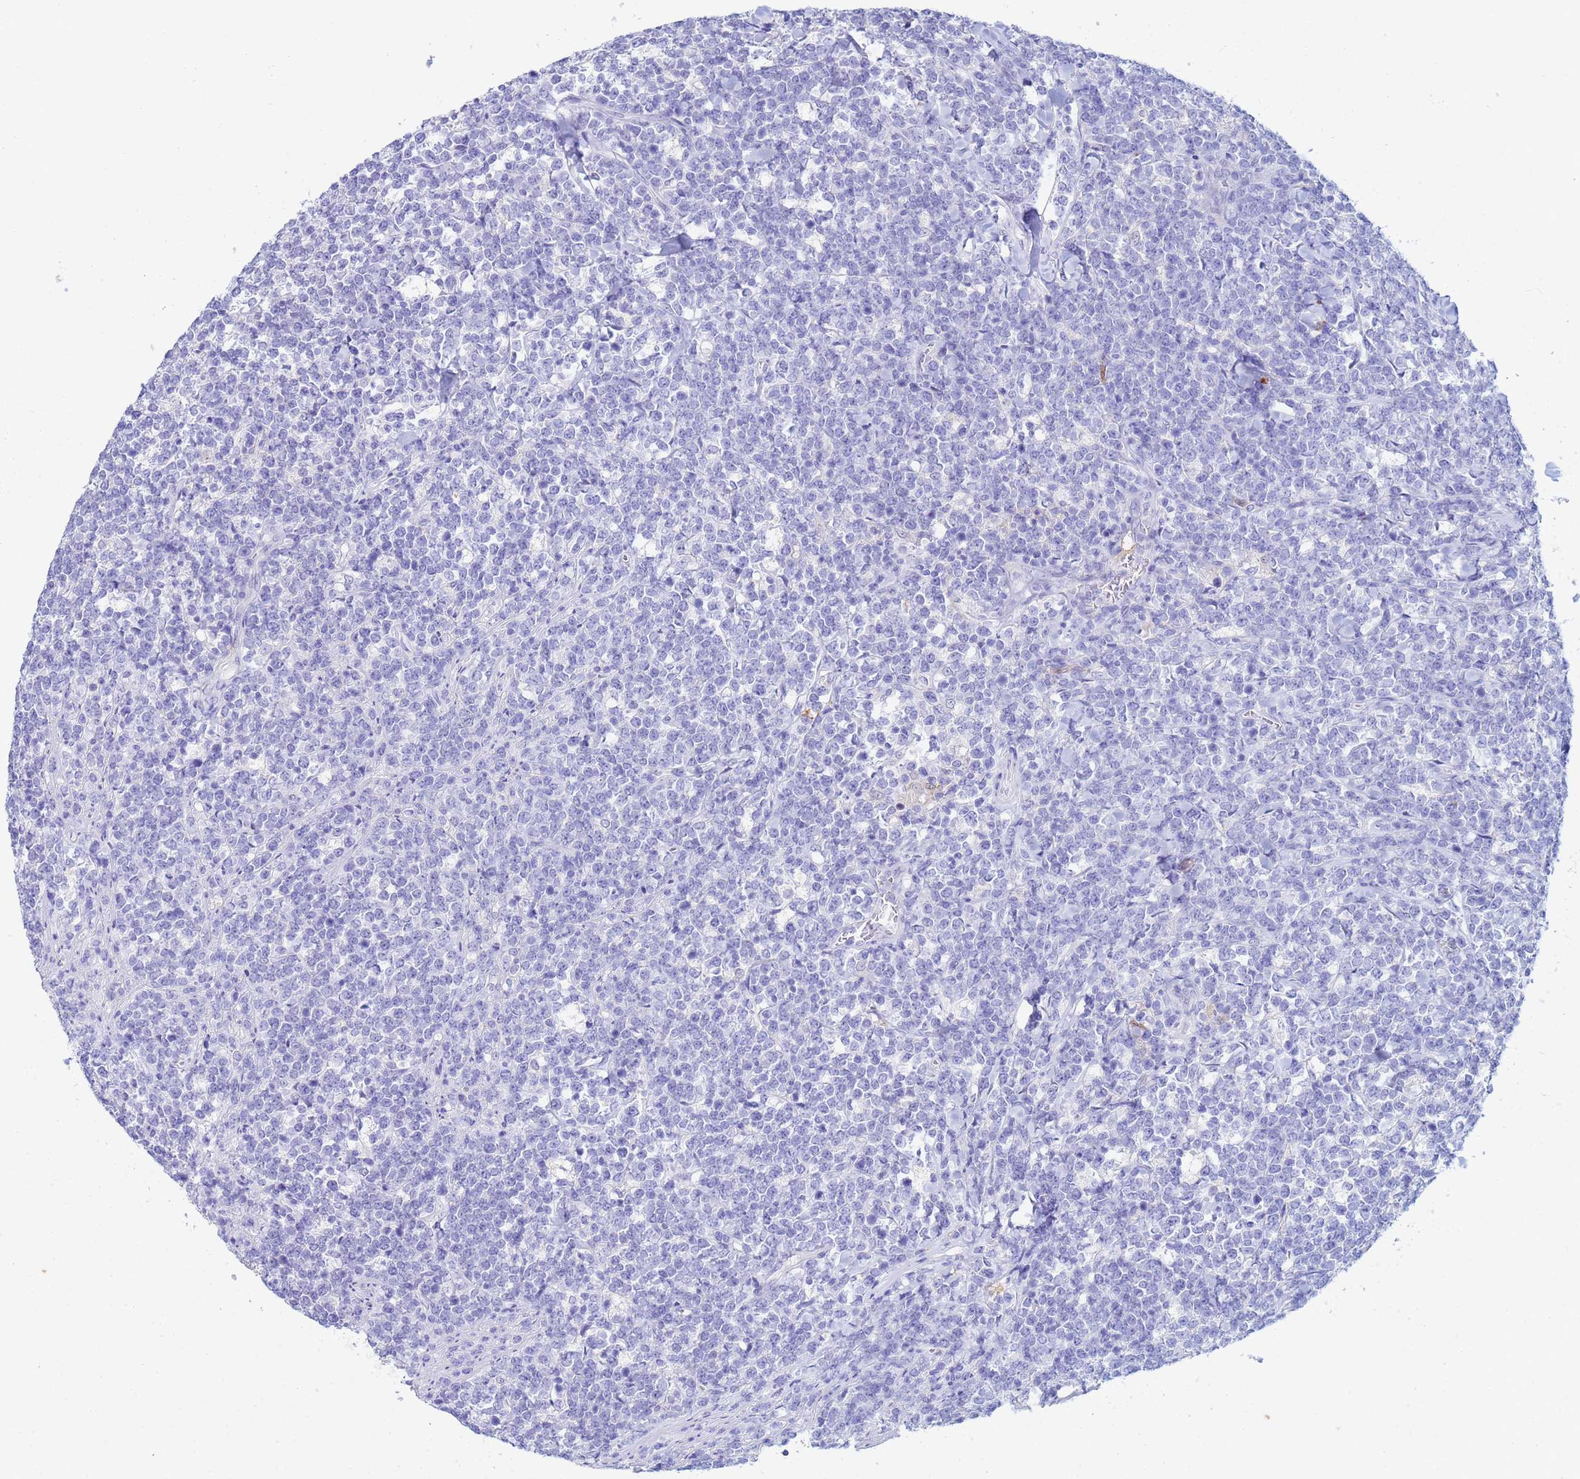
{"staining": {"intensity": "negative", "quantity": "none", "location": "none"}, "tissue": "lymphoma", "cell_type": "Tumor cells", "image_type": "cancer", "snomed": [{"axis": "morphology", "description": "Malignant lymphoma, non-Hodgkin's type, High grade"}, {"axis": "topography", "description": "Small intestine"}], "caption": "High magnification brightfield microscopy of malignant lymphoma, non-Hodgkin's type (high-grade) stained with DAB (3,3'-diaminobenzidine) (brown) and counterstained with hematoxylin (blue): tumor cells show no significant positivity. (Brightfield microscopy of DAB IHC at high magnification).", "gene": "CSTB", "patient": {"sex": "male", "age": 8}}